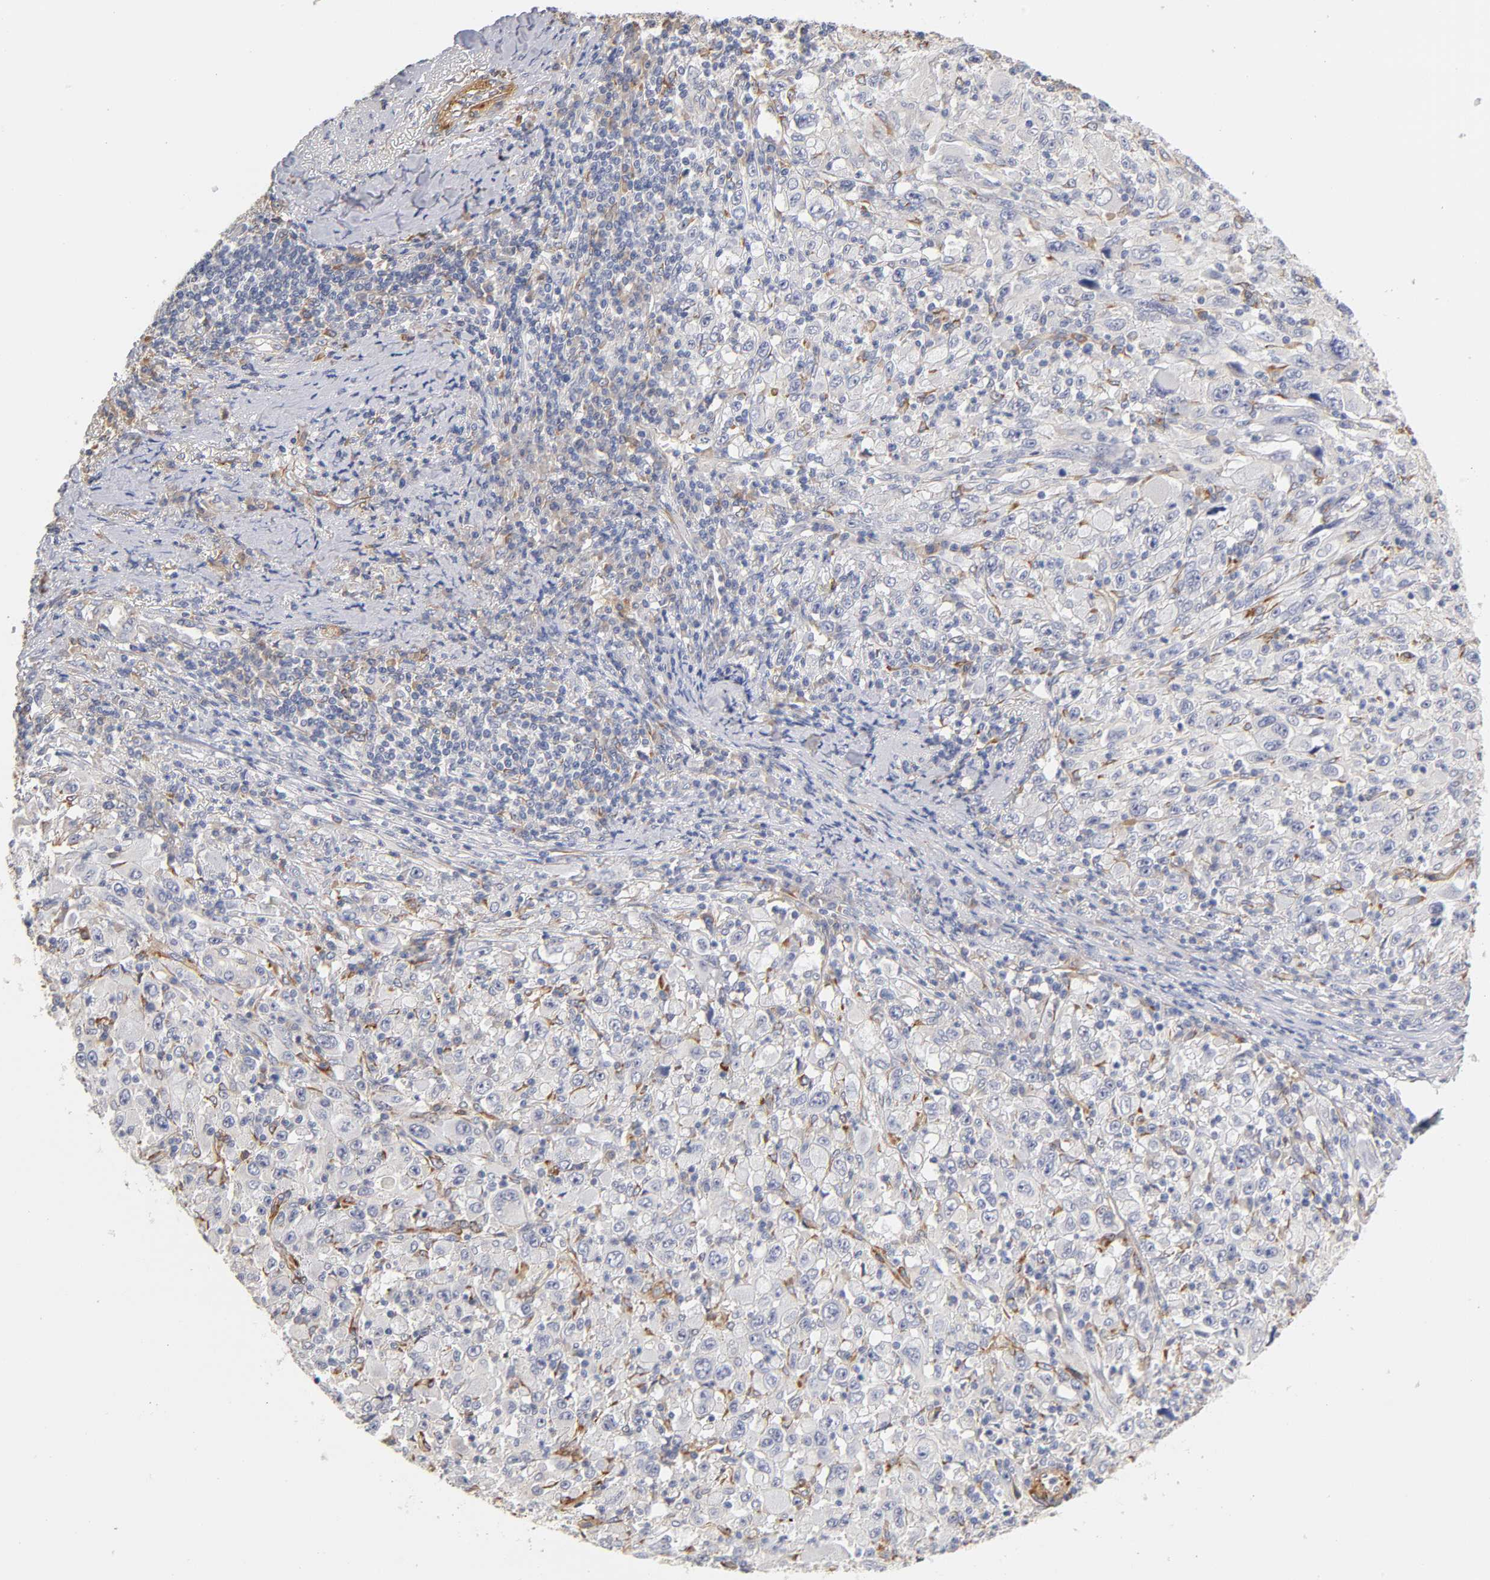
{"staining": {"intensity": "negative", "quantity": "none", "location": "none"}, "tissue": "melanoma", "cell_type": "Tumor cells", "image_type": "cancer", "snomed": [{"axis": "morphology", "description": "Malignant melanoma, Metastatic site"}, {"axis": "topography", "description": "Skin"}], "caption": "Immunohistochemical staining of malignant melanoma (metastatic site) demonstrates no significant staining in tumor cells.", "gene": "LAMB1", "patient": {"sex": "female", "age": 56}}